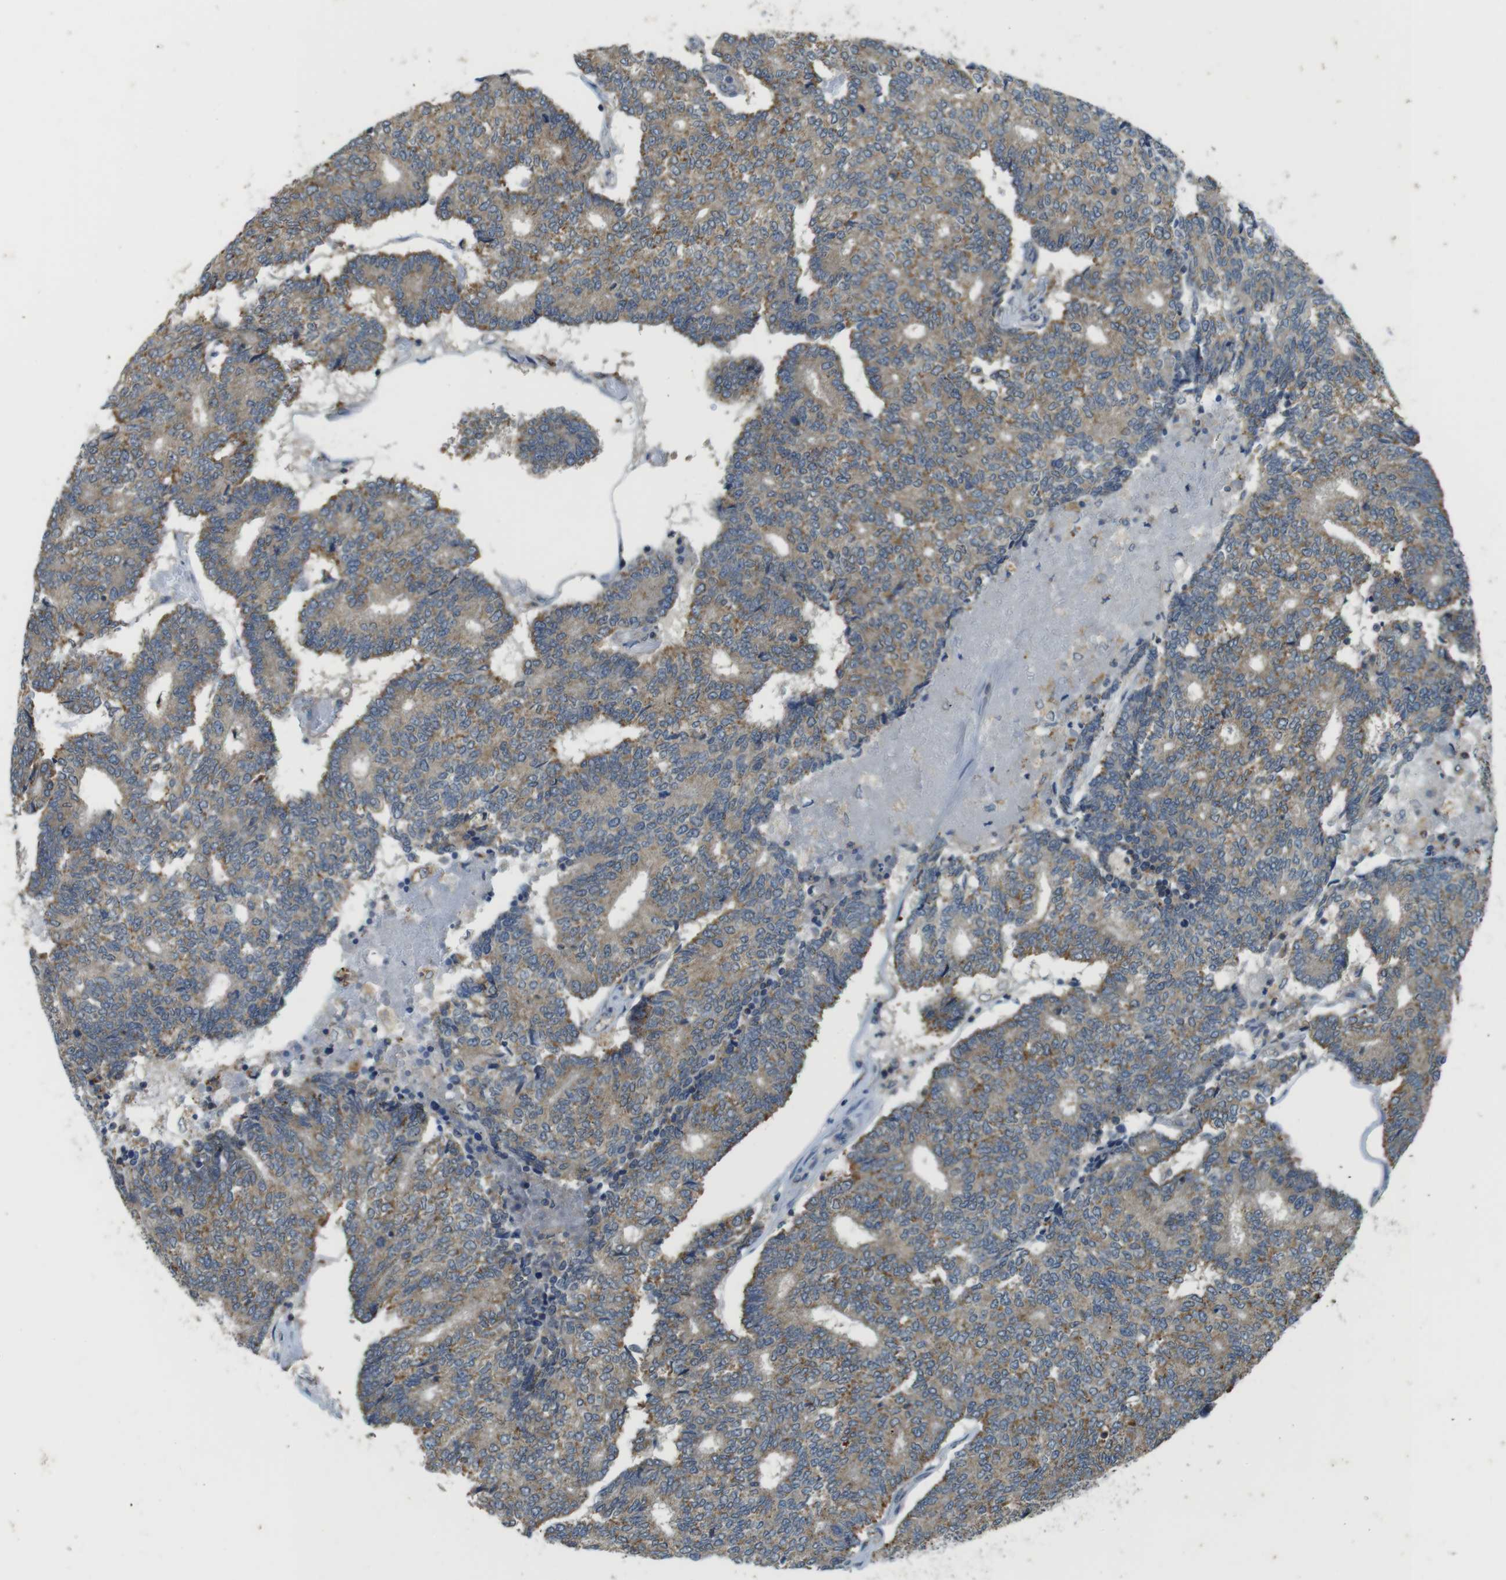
{"staining": {"intensity": "moderate", "quantity": ">75%", "location": "cytoplasmic/membranous"}, "tissue": "prostate cancer", "cell_type": "Tumor cells", "image_type": "cancer", "snomed": [{"axis": "morphology", "description": "Normal tissue, NOS"}, {"axis": "morphology", "description": "Adenocarcinoma, High grade"}, {"axis": "topography", "description": "Prostate"}, {"axis": "topography", "description": "Seminal veicle"}], "caption": "Human prostate adenocarcinoma (high-grade) stained for a protein (brown) displays moderate cytoplasmic/membranous positive expression in about >75% of tumor cells.", "gene": "BRI3BP", "patient": {"sex": "male", "age": 55}}